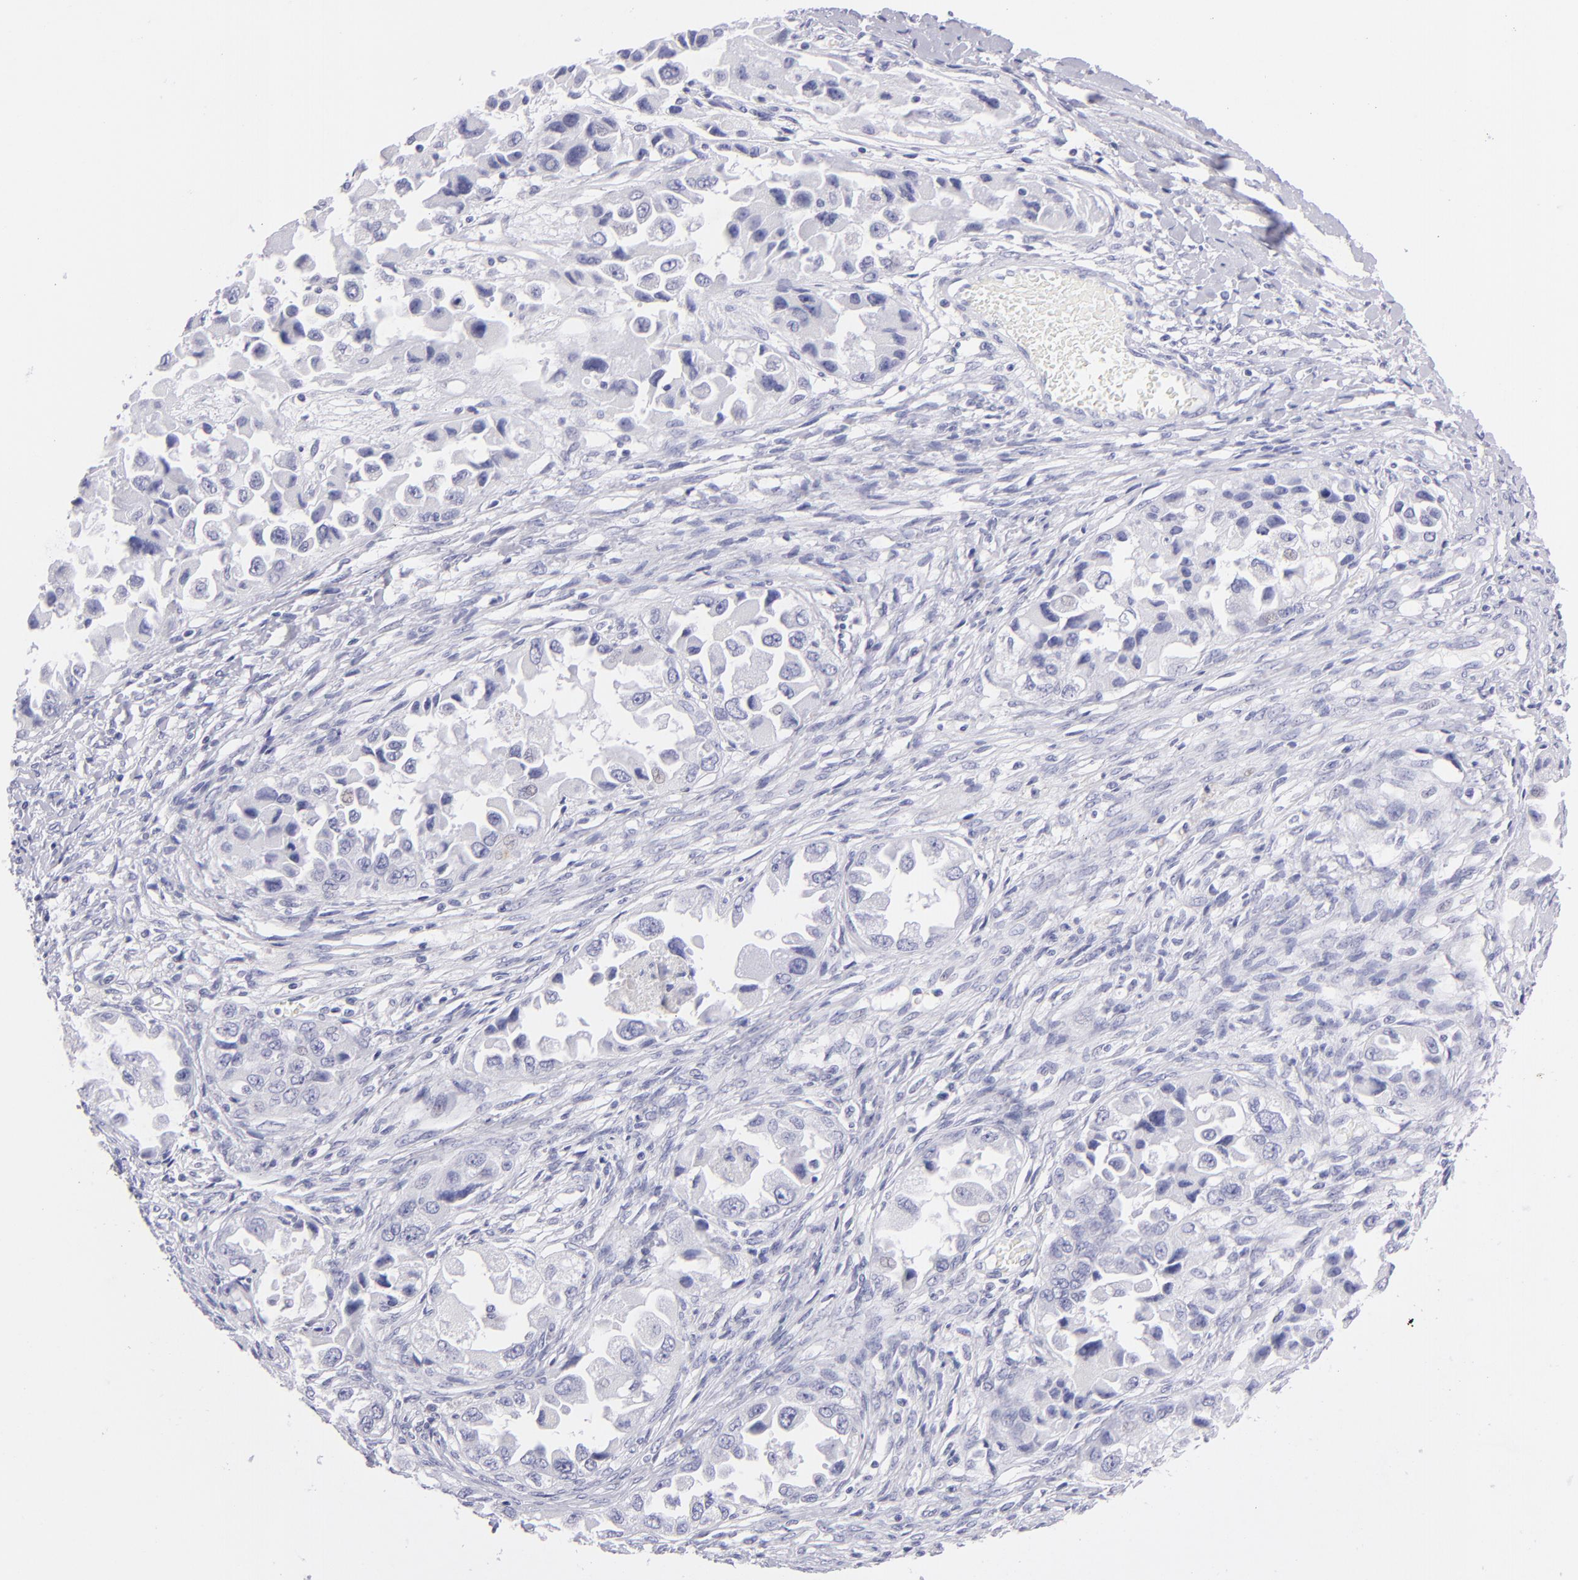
{"staining": {"intensity": "negative", "quantity": "none", "location": "none"}, "tissue": "ovarian cancer", "cell_type": "Tumor cells", "image_type": "cancer", "snomed": [{"axis": "morphology", "description": "Cystadenocarcinoma, serous, NOS"}, {"axis": "topography", "description": "Ovary"}], "caption": "Immunohistochemical staining of human serous cystadenocarcinoma (ovarian) shows no significant staining in tumor cells.", "gene": "PRPH", "patient": {"sex": "female", "age": 84}}